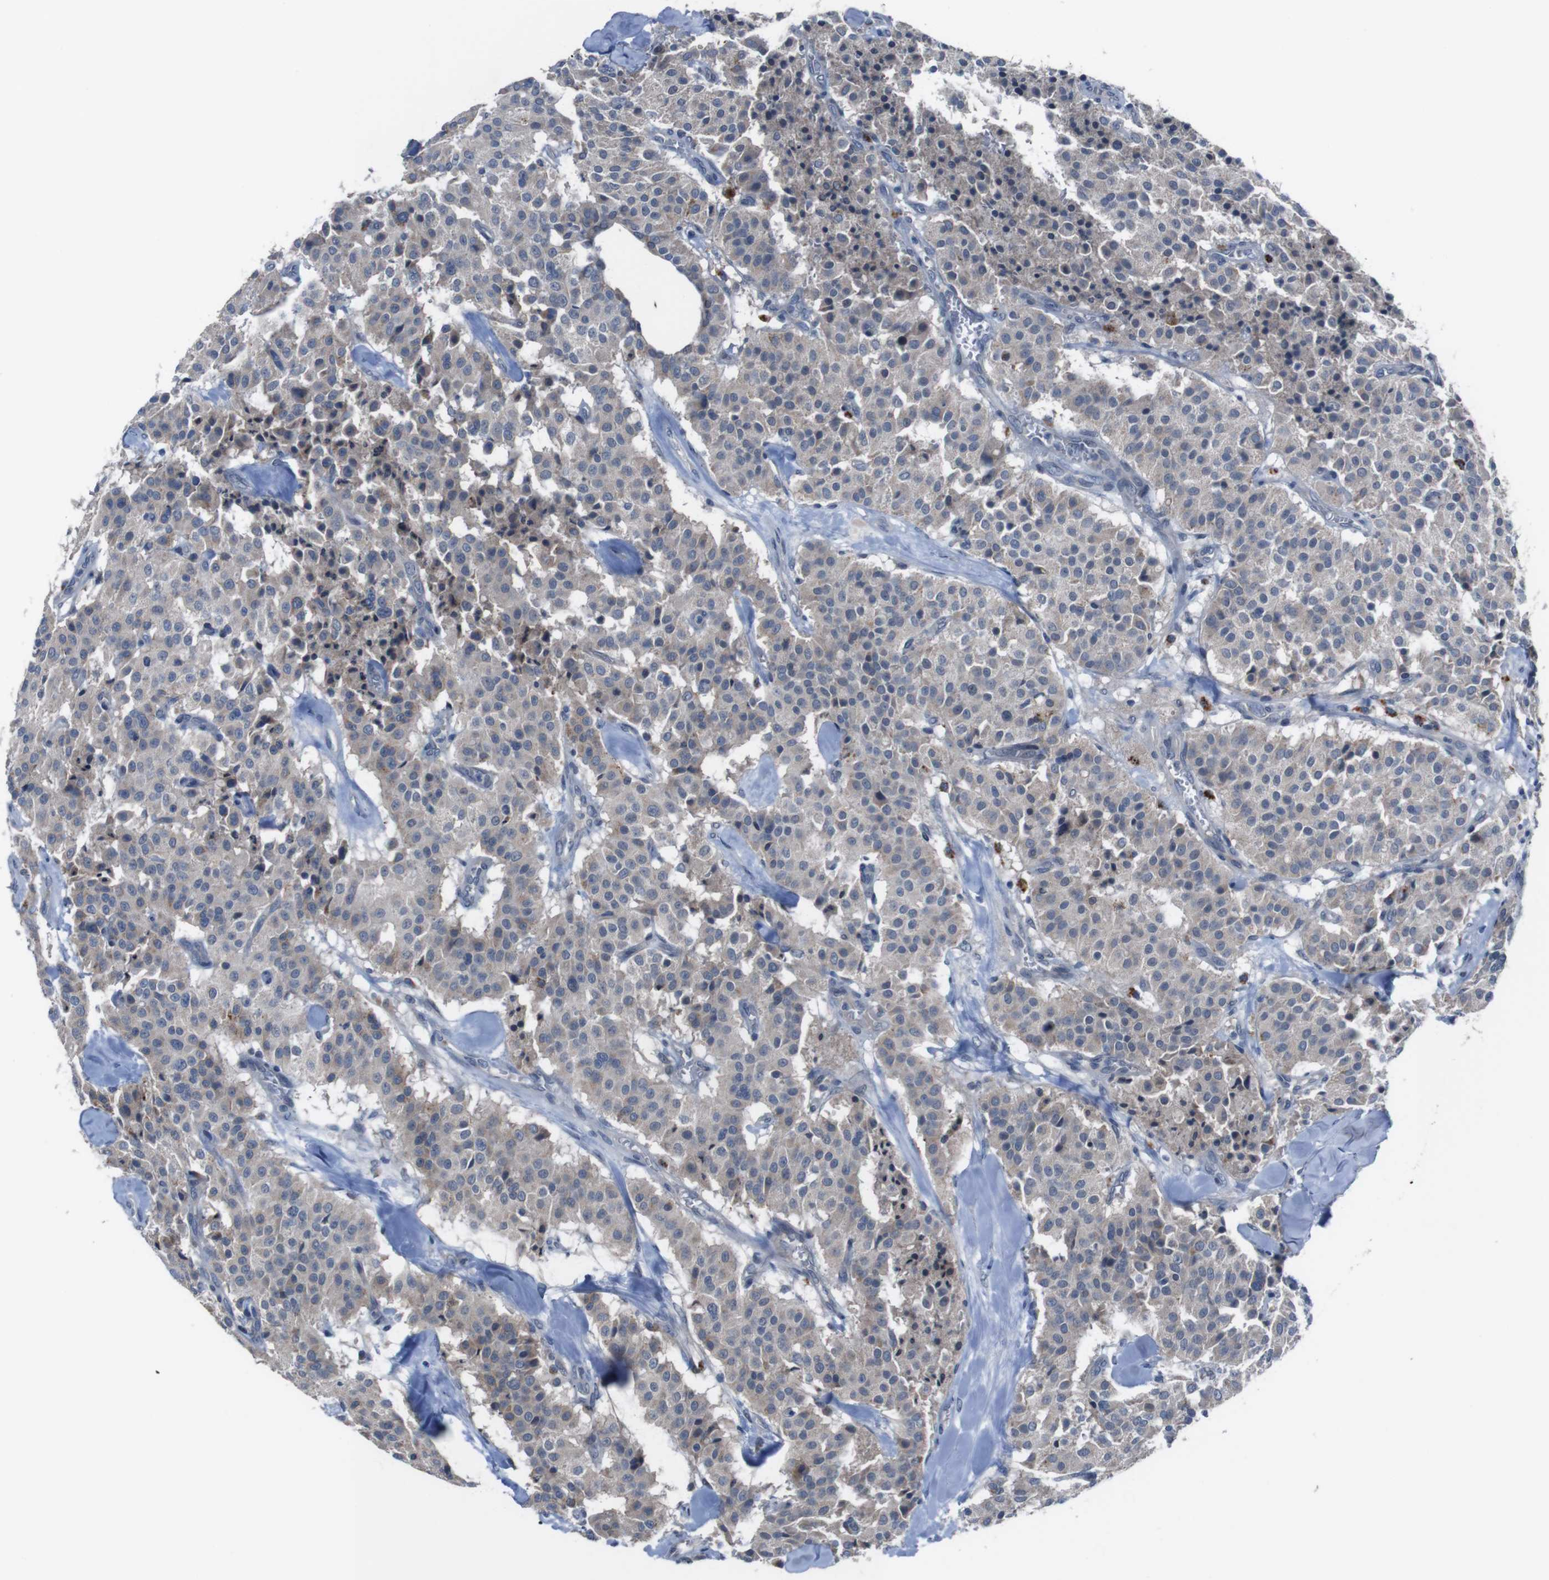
{"staining": {"intensity": "weak", "quantity": "<25%", "location": "cytoplasmic/membranous"}, "tissue": "carcinoid", "cell_type": "Tumor cells", "image_type": "cancer", "snomed": [{"axis": "morphology", "description": "Carcinoid, malignant, NOS"}, {"axis": "topography", "description": "Lung"}], "caption": "An immunohistochemistry (IHC) micrograph of carcinoid (malignant) is shown. There is no staining in tumor cells of carcinoid (malignant).", "gene": "CDH22", "patient": {"sex": "male", "age": 30}}